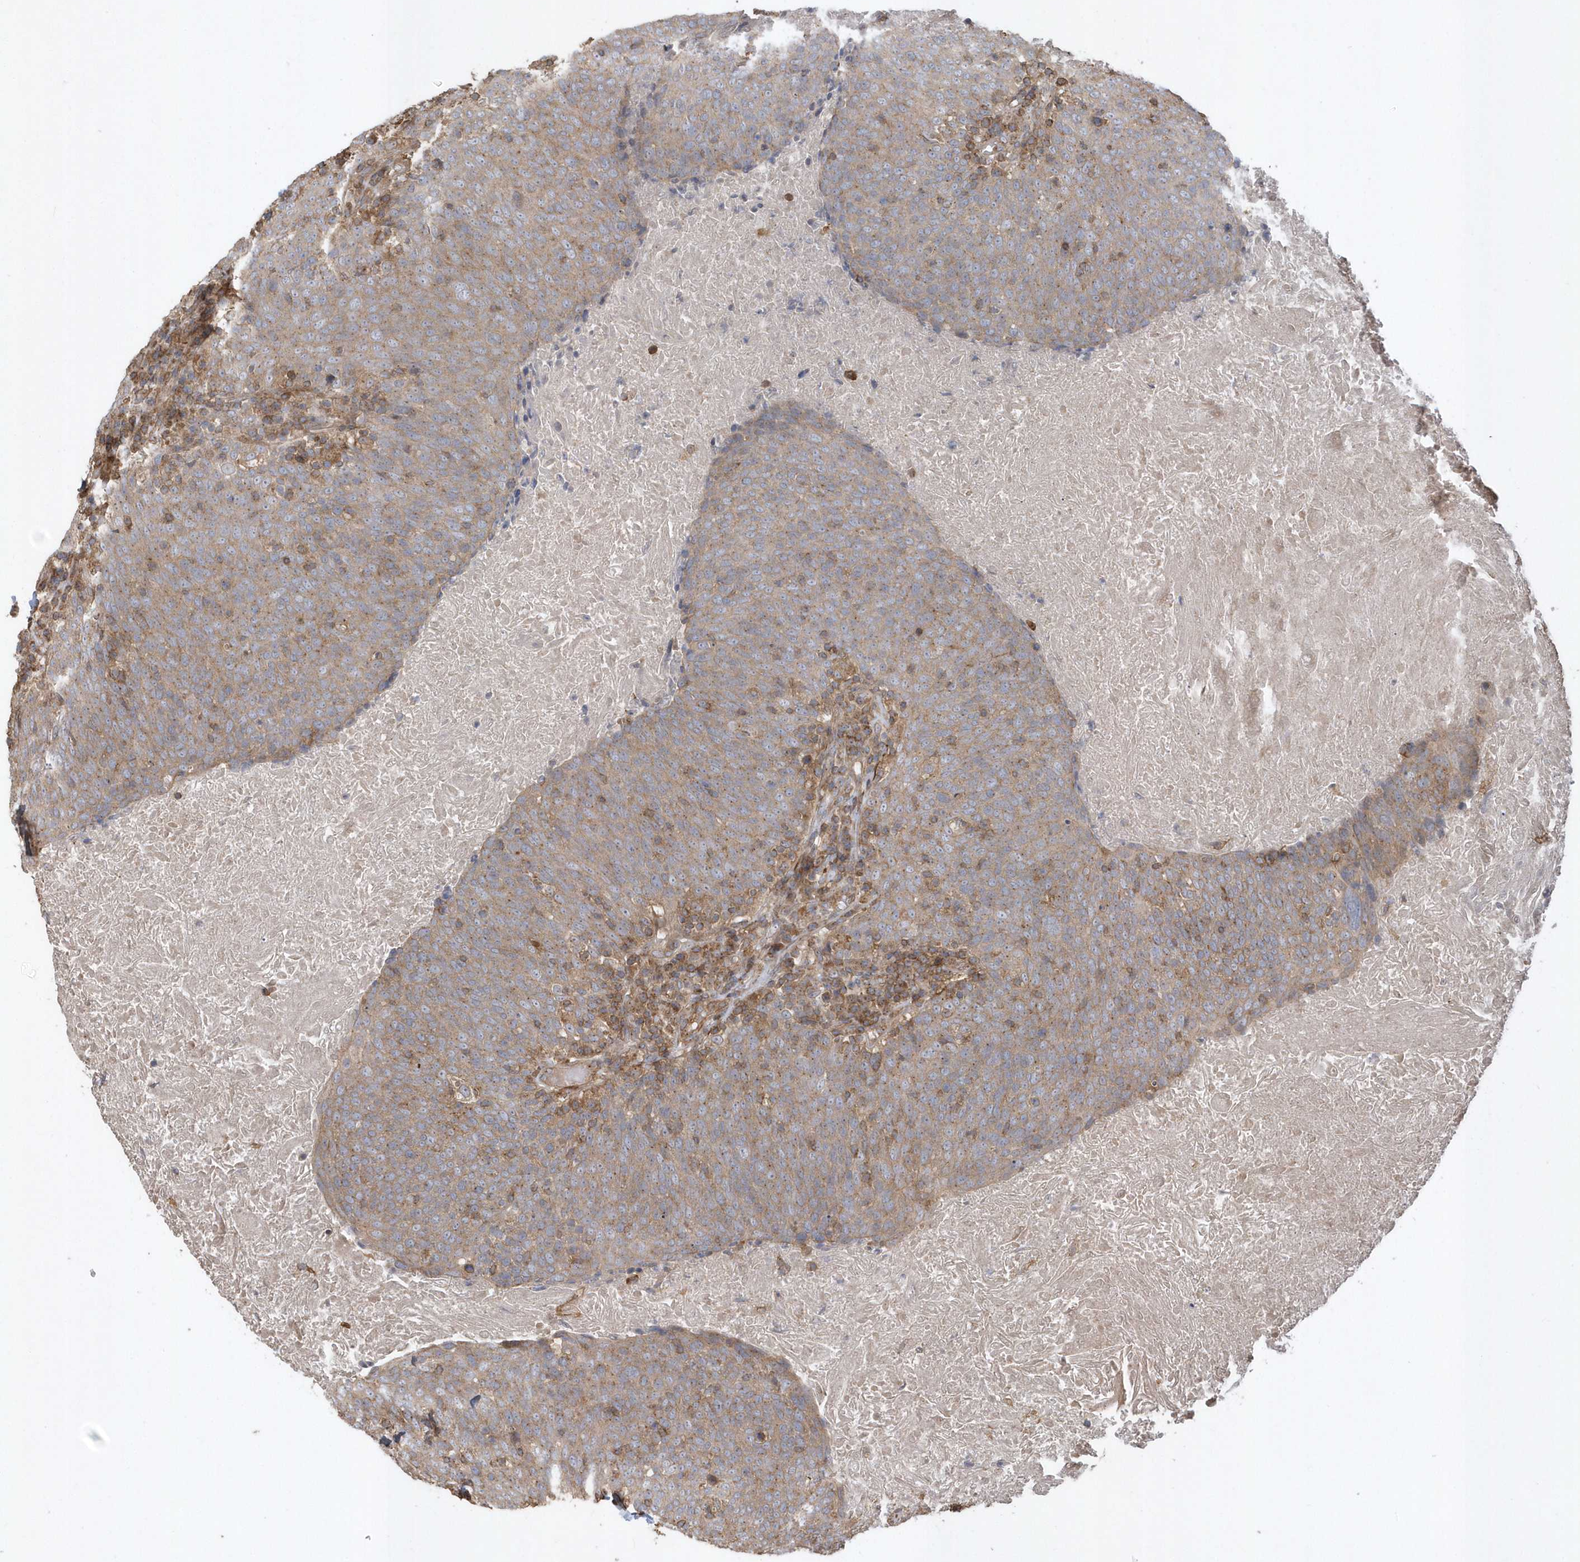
{"staining": {"intensity": "weak", "quantity": ">75%", "location": "cytoplasmic/membranous"}, "tissue": "head and neck cancer", "cell_type": "Tumor cells", "image_type": "cancer", "snomed": [{"axis": "morphology", "description": "Squamous cell carcinoma, NOS"}, {"axis": "morphology", "description": "Squamous cell carcinoma, metastatic, NOS"}, {"axis": "topography", "description": "Lymph node"}, {"axis": "topography", "description": "Head-Neck"}], "caption": "This is an image of immunohistochemistry staining of metastatic squamous cell carcinoma (head and neck), which shows weak staining in the cytoplasmic/membranous of tumor cells.", "gene": "SENP8", "patient": {"sex": "male", "age": 62}}